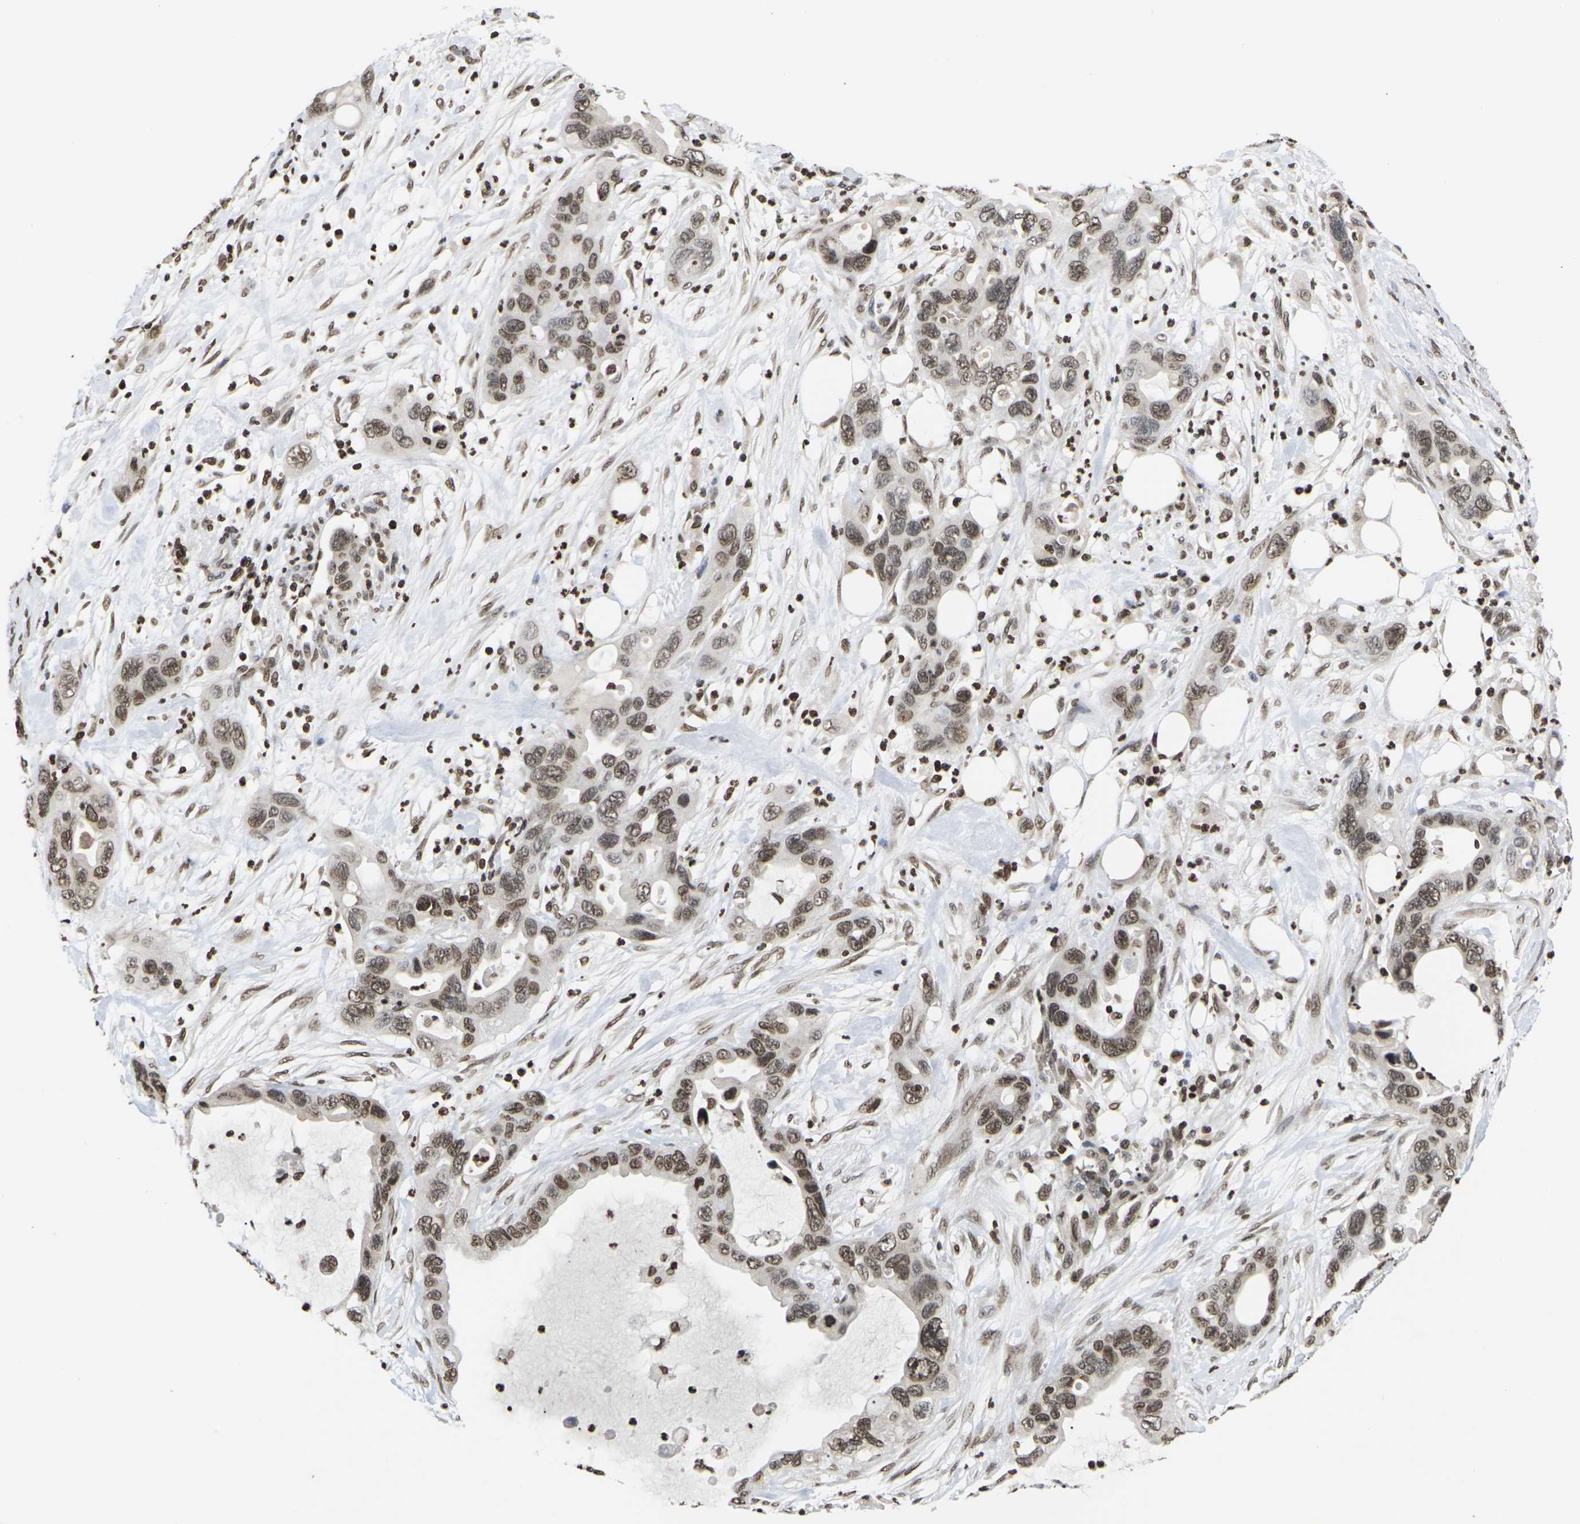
{"staining": {"intensity": "moderate", "quantity": ">75%", "location": "nuclear"}, "tissue": "pancreatic cancer", "cell_type": "Tumor cells", "image_type": "cancer", "snomed": [{"axis": "morphology", "description": "Adenocarcinoma, NOS"}, {"axis": "topography", "description": "Pancreas"}], "caption": "Pancreatic cancer (adenocarcinoma) was stained to show a protein in brown. There is medium levels of moderate nuclear expression in approximately >75% of tumor cells. (DAB (3,3'-diaminobenzidine) = brown stain, brightfield microscopy at high magnification).", "gene": "ETV5", "patient": {"sex": "female", "age": 71}}